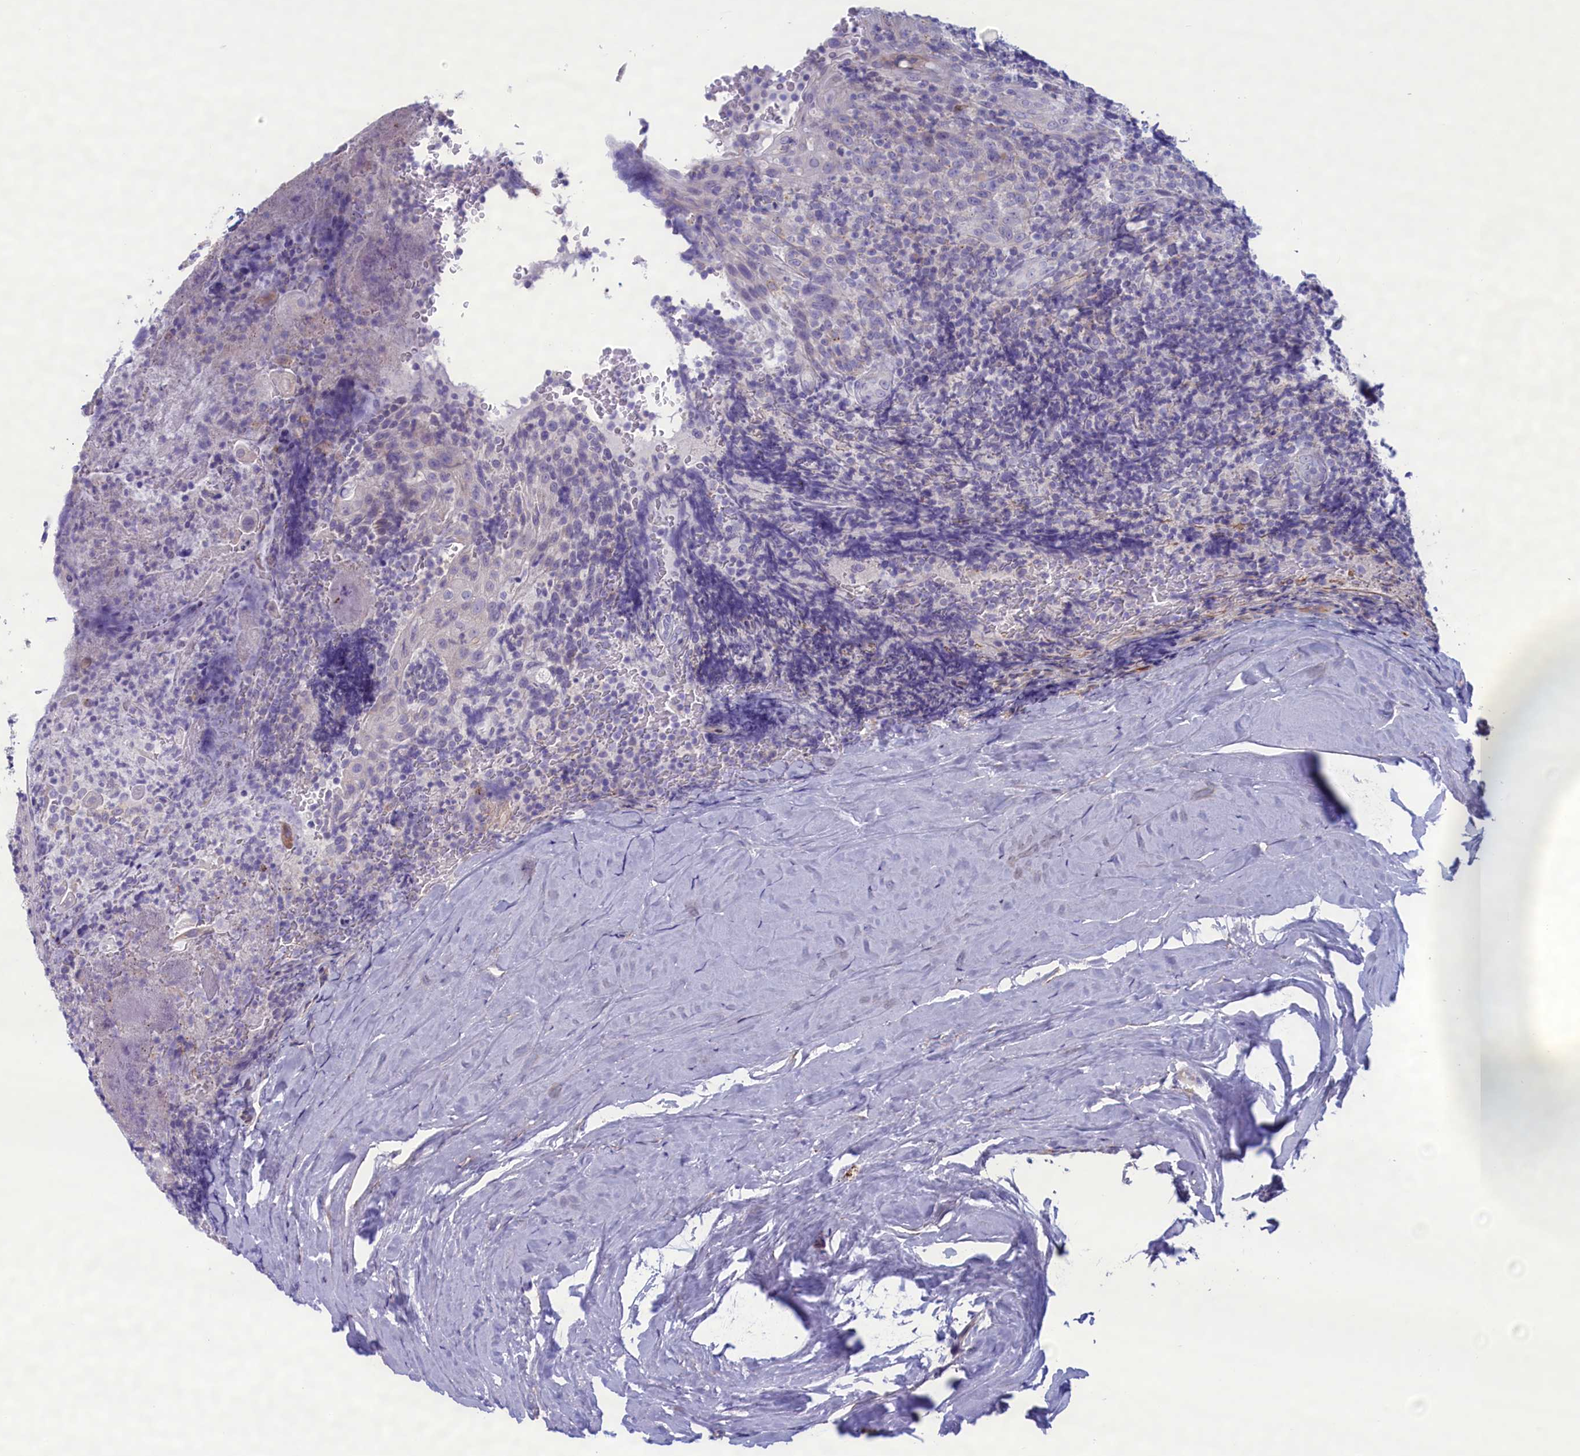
{"staining": {"intensity": "negative", "quantity": "none", "location": "none"}, "tissue": "tonsil", "cell_type": "Germinal center cells", "image_type": "normal", "snomed": [{"axis": "morphology", "description": "Normal tissue, NOS"}, {"axis": "topography", "description": "Tonsil"}], "caption": "This micrograph is of normal tonsil stained with IHC to label a protein in brown with the nuclei are counter-stained blue. There is no positivity in germinal center cells.", "gene": "MPV17L2", "patient": {"sex": "male", "age": 37}}